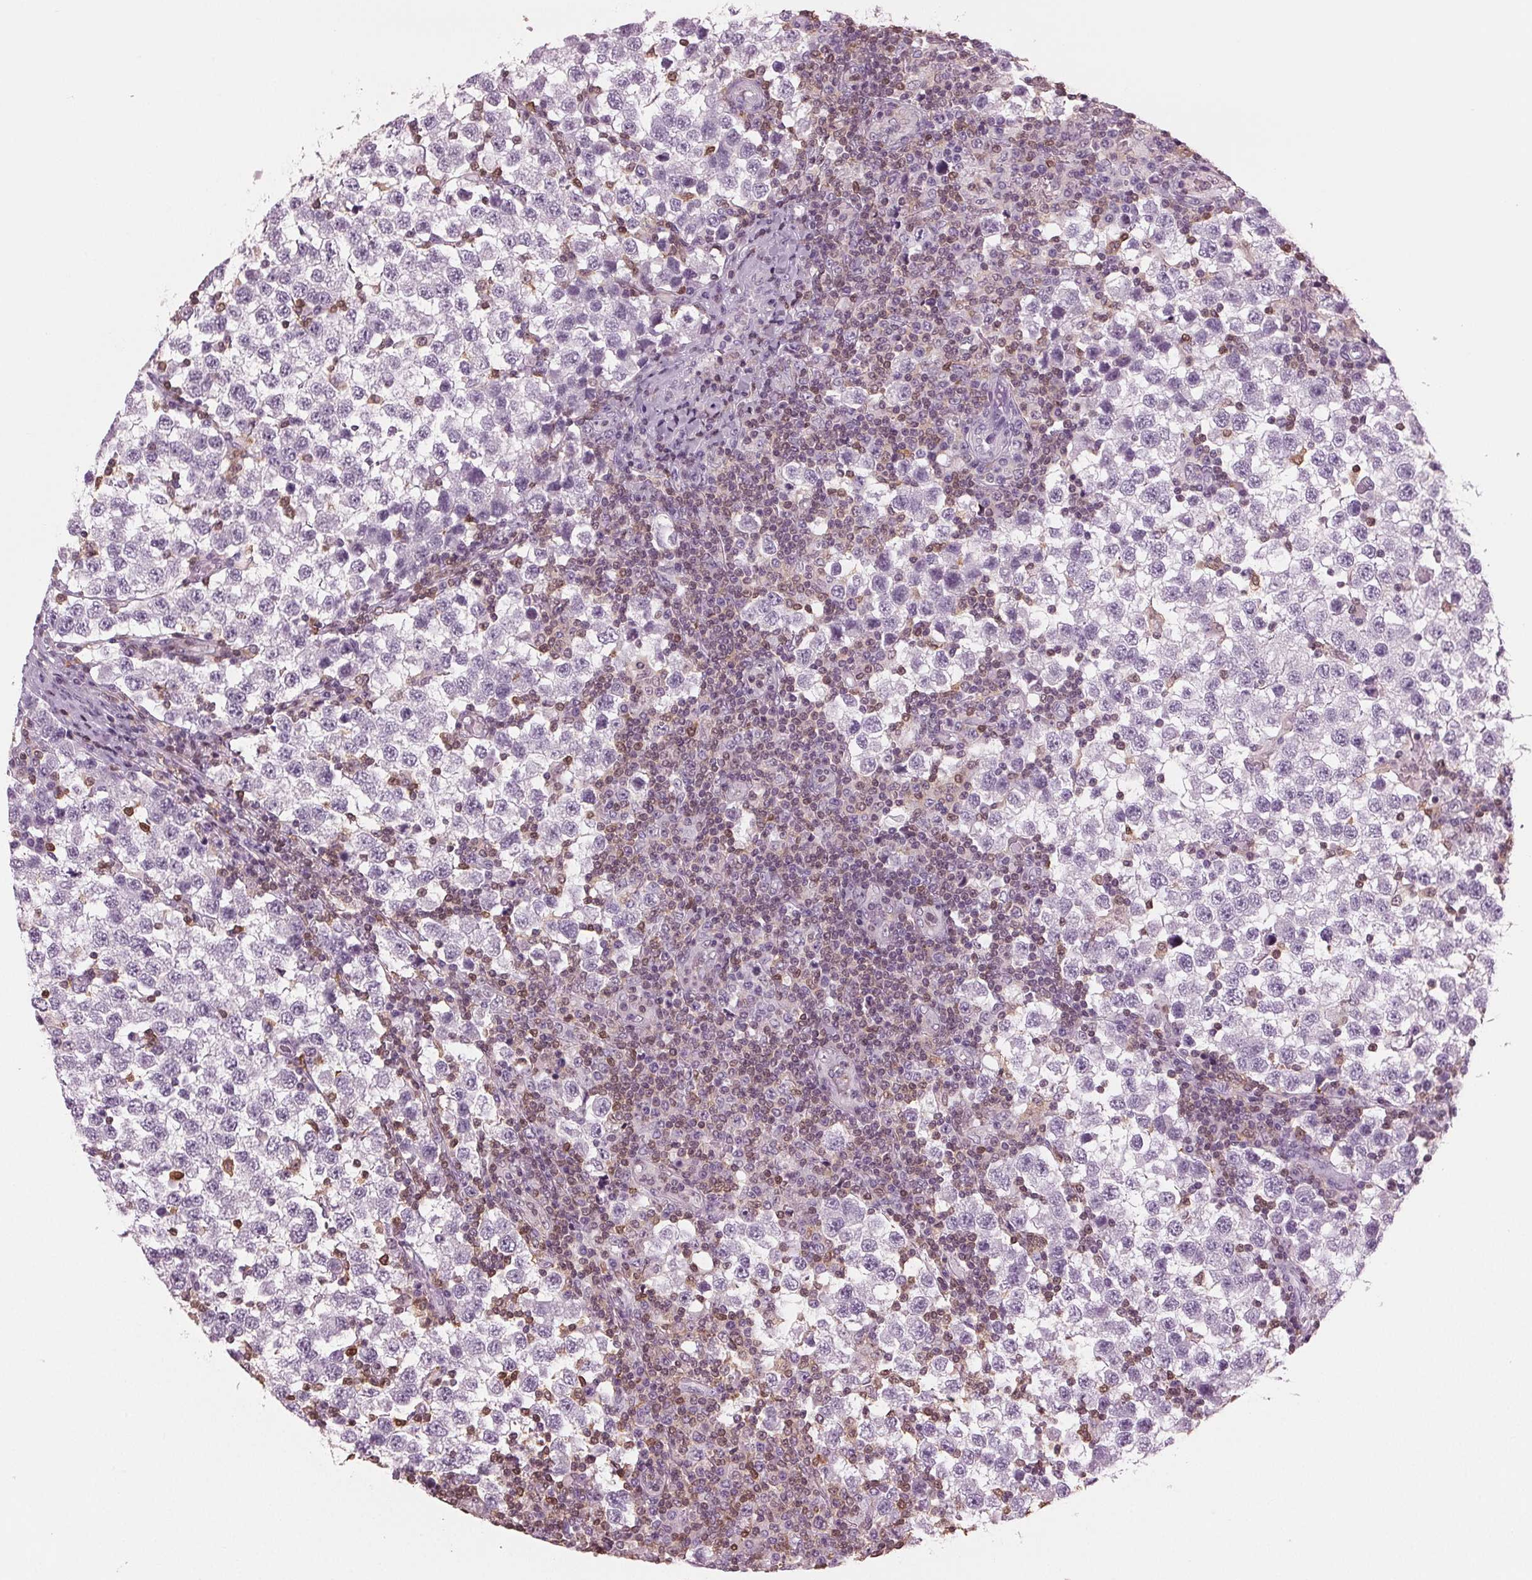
{"staining": {"intensity": "negative", "quantity": "none", "location": "none"}, "tissue": "testis cancer", "cell_type": "Tumor cells", "image_type": "cancer", "snomed": [{"axis": "morphology", "description": "Seminoma, NOS"}, {"axis": "topography", "description": "Testis"}], "caption": "Human seminoma (testis) stained for a protein using IHC displays no positivity in tumor cells.", "gene": "BTLA", "patient": {"sex": "male", "age": 34}}